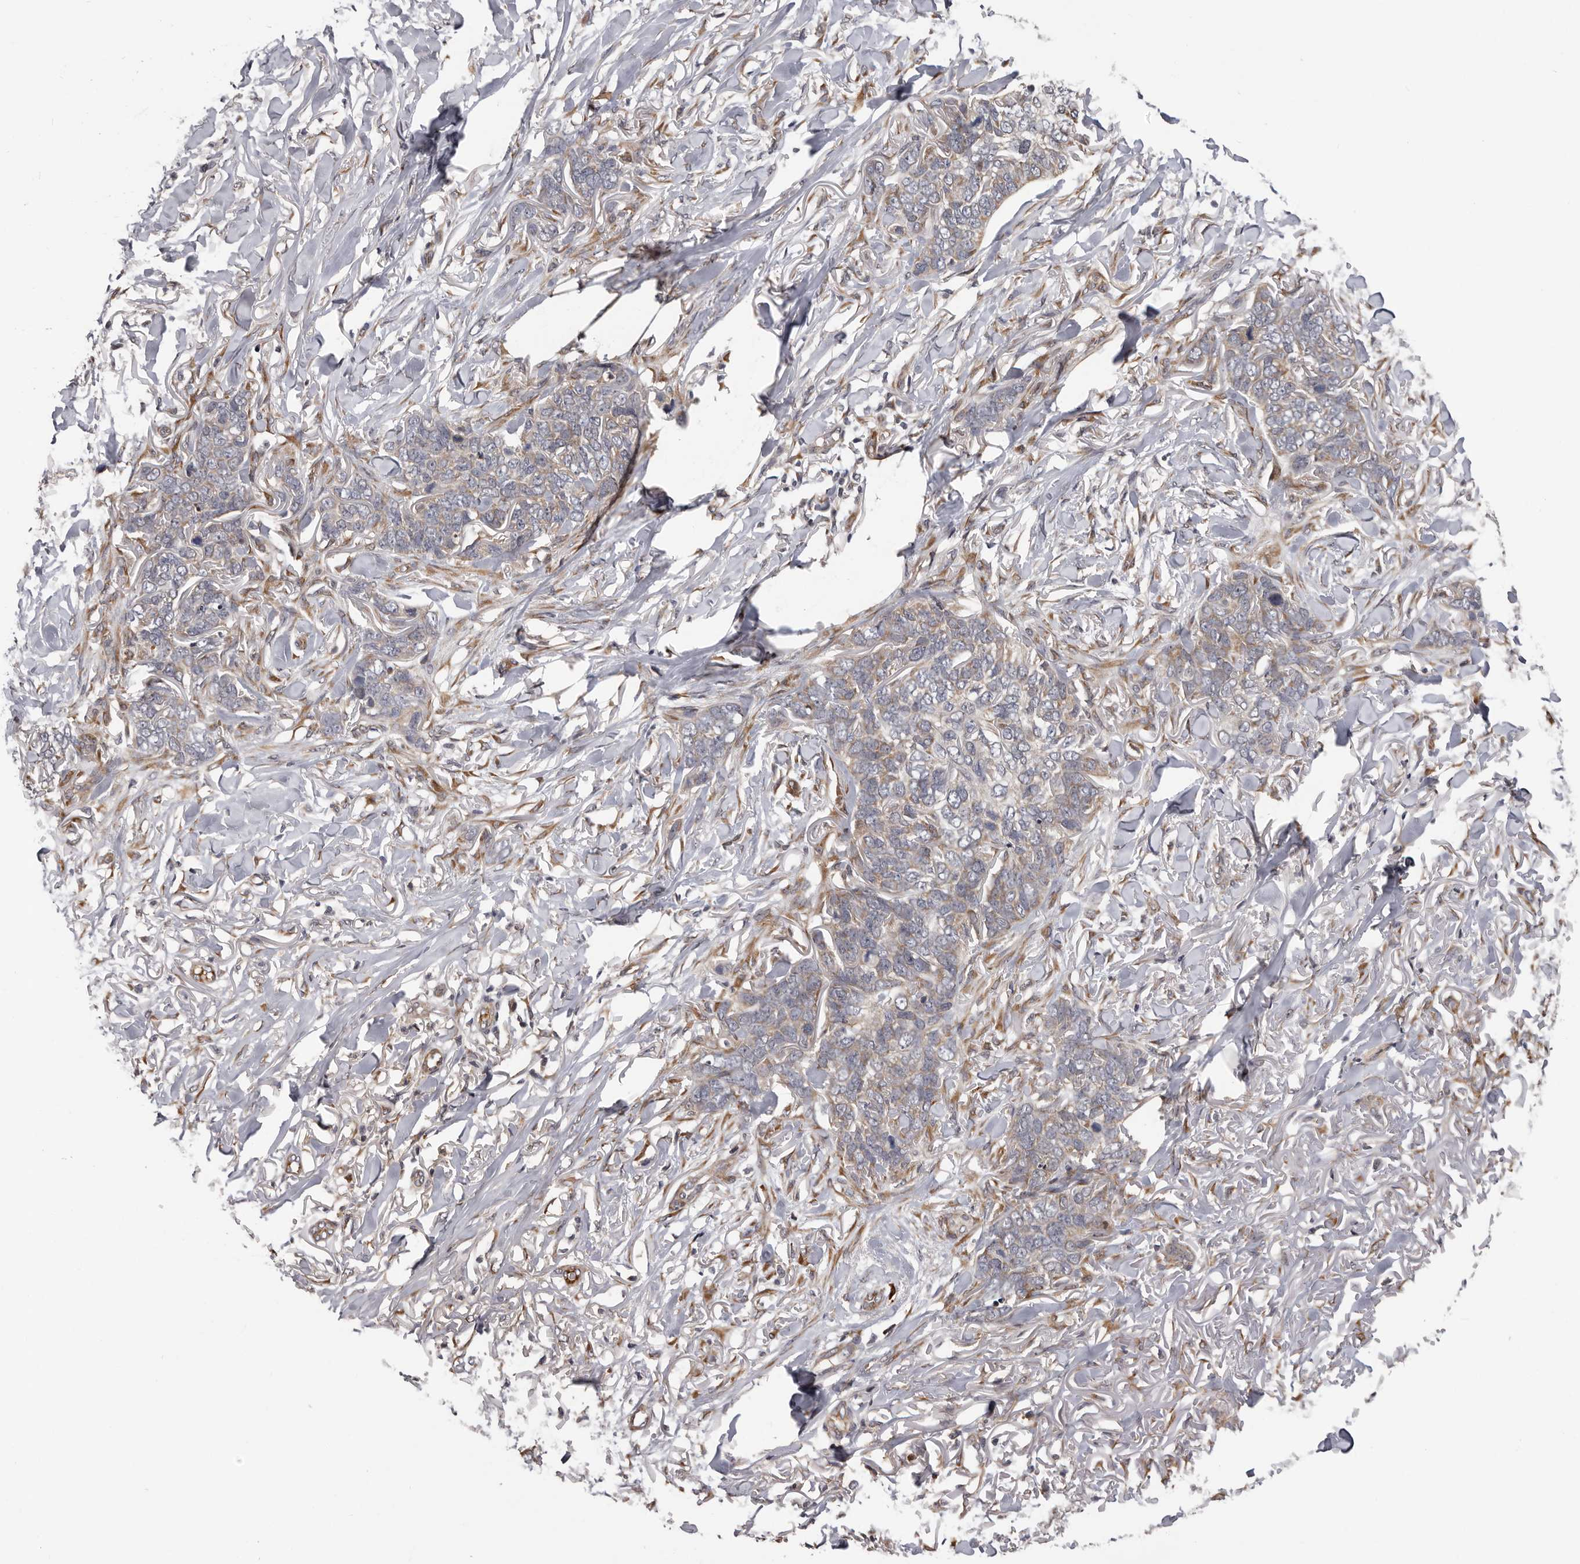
{"staining": {"intensity": "weak", "quantity": "25%-75%", "location": "cytoplasmic/membranous"}, "tissue": "skin cancer", "cell_type": "Tumor cells", "image_type": "cancer", "snomed": [{"axis": "morphology", "description": "Normal tissue, NOS"}, {"axis": "morphology", "description": "Basal cell carcinoma"}, {"axis": "topography", "description": "Skin"}], "caption": "Immunohistochemical staining of skin cancer (basal cell carcinoma) exhibits low levels of weak cytoplasmic/membranous staining in approximately 25%-75% of tumor cells. (Stains: DAB in brown, nuclei in blue, Microscopy: brightfield microscopy at high magnification).", "gene": "MED8", "patient": {"sex": "male", "age": 77}}